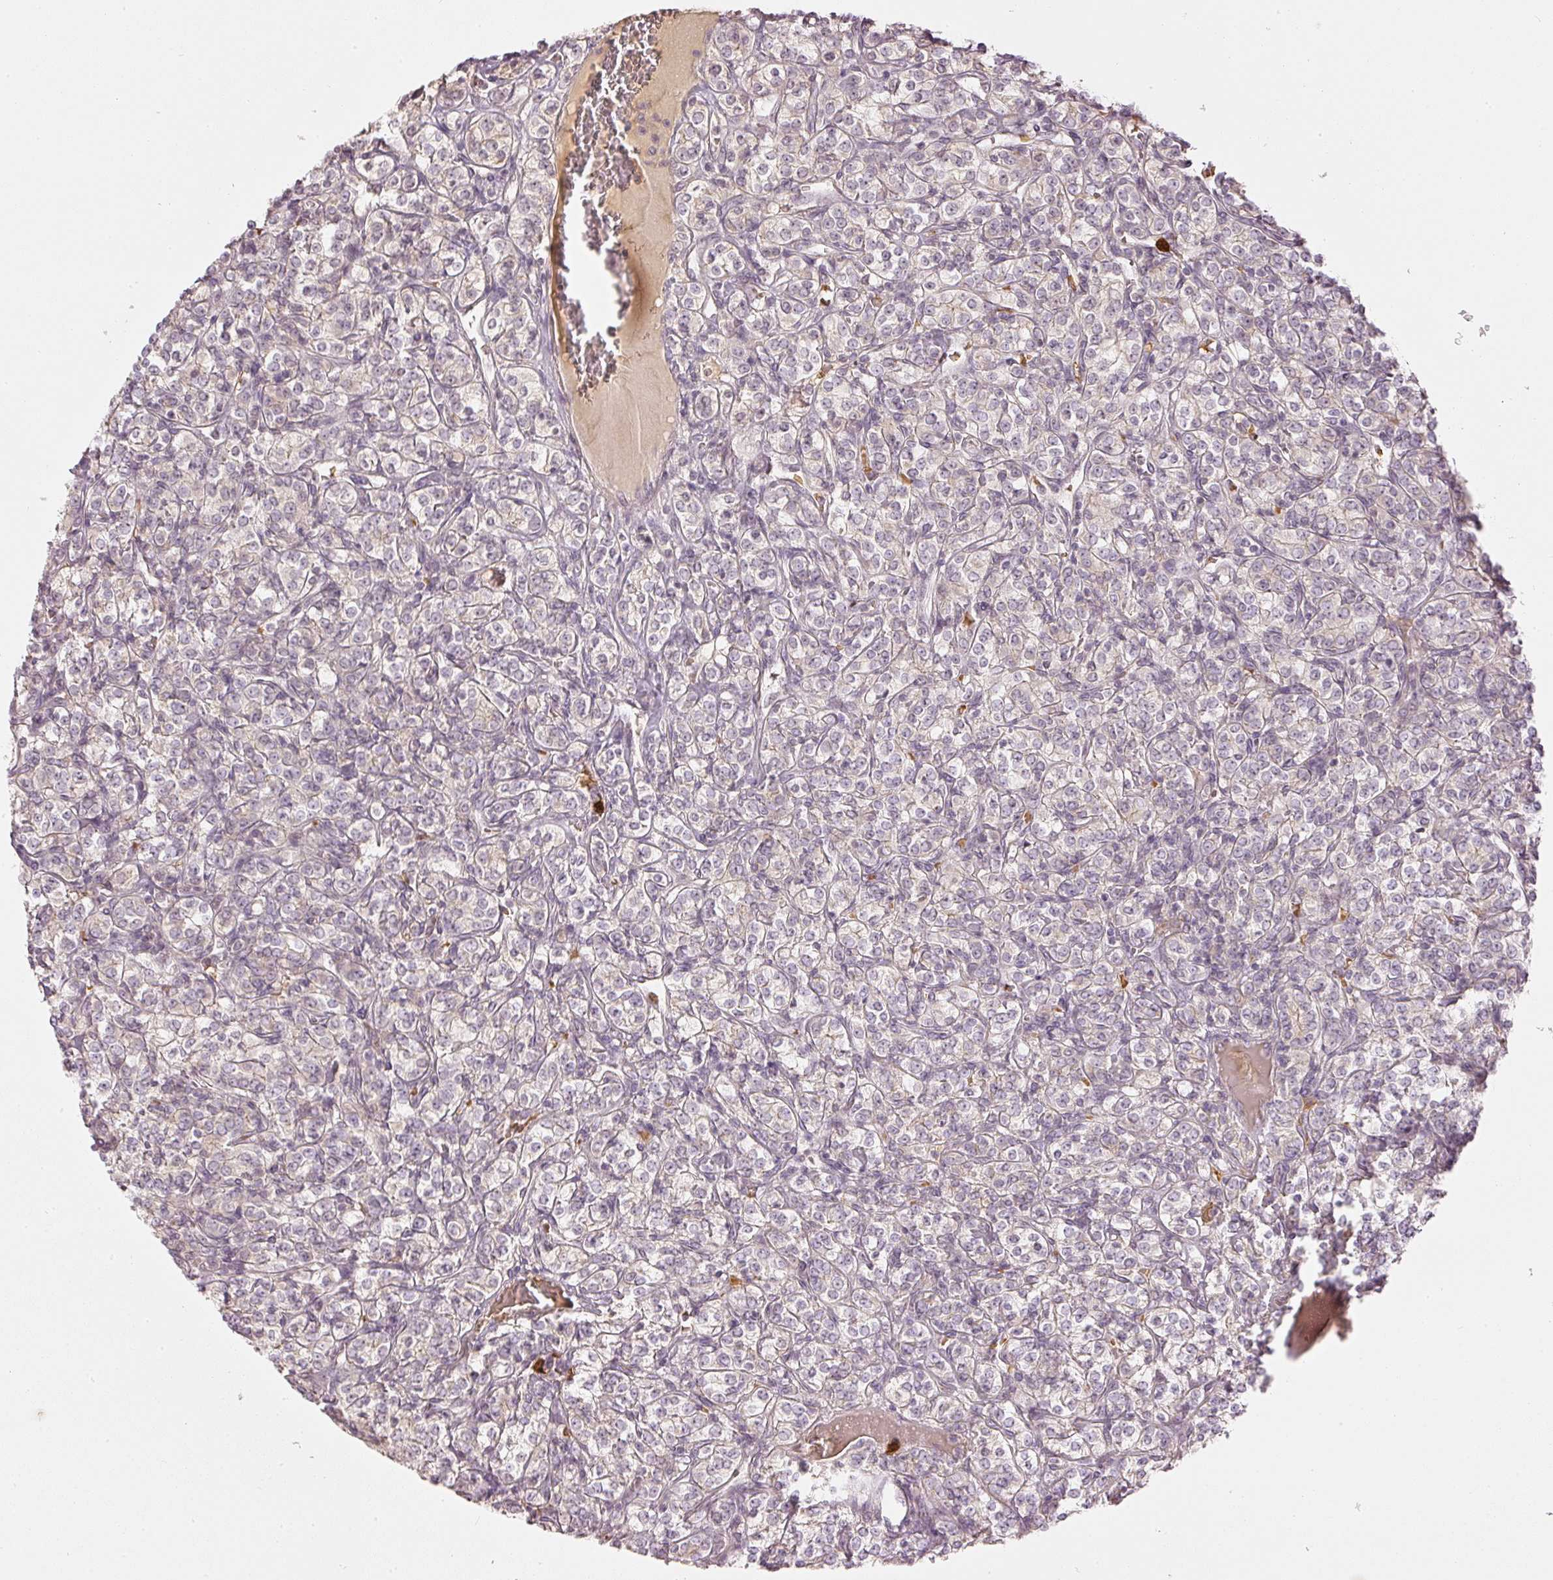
{"staining": {"intensity": "weak", "quantity": "<25%", "location": "cytoplasmic/membranous"}, "tissue": "renal cancer", "cell_type": "Tumor cells", "image_type": "cancer", "snomed": [{"axis": "morphology", "description": "Adenocarcinoma, NOS"}, {"axis": "topography", "description": "Kidney"}], "caption": "Immunohistochemistry histopathology image of neoplastic tissue: adenocarcinoma (renal) stained with DAB (3,3'-diaminobenzidine) displays no significant protein staining in tumor cells.", "gene": "GZMA", "patient": {"sex": "male", "age": 77}}